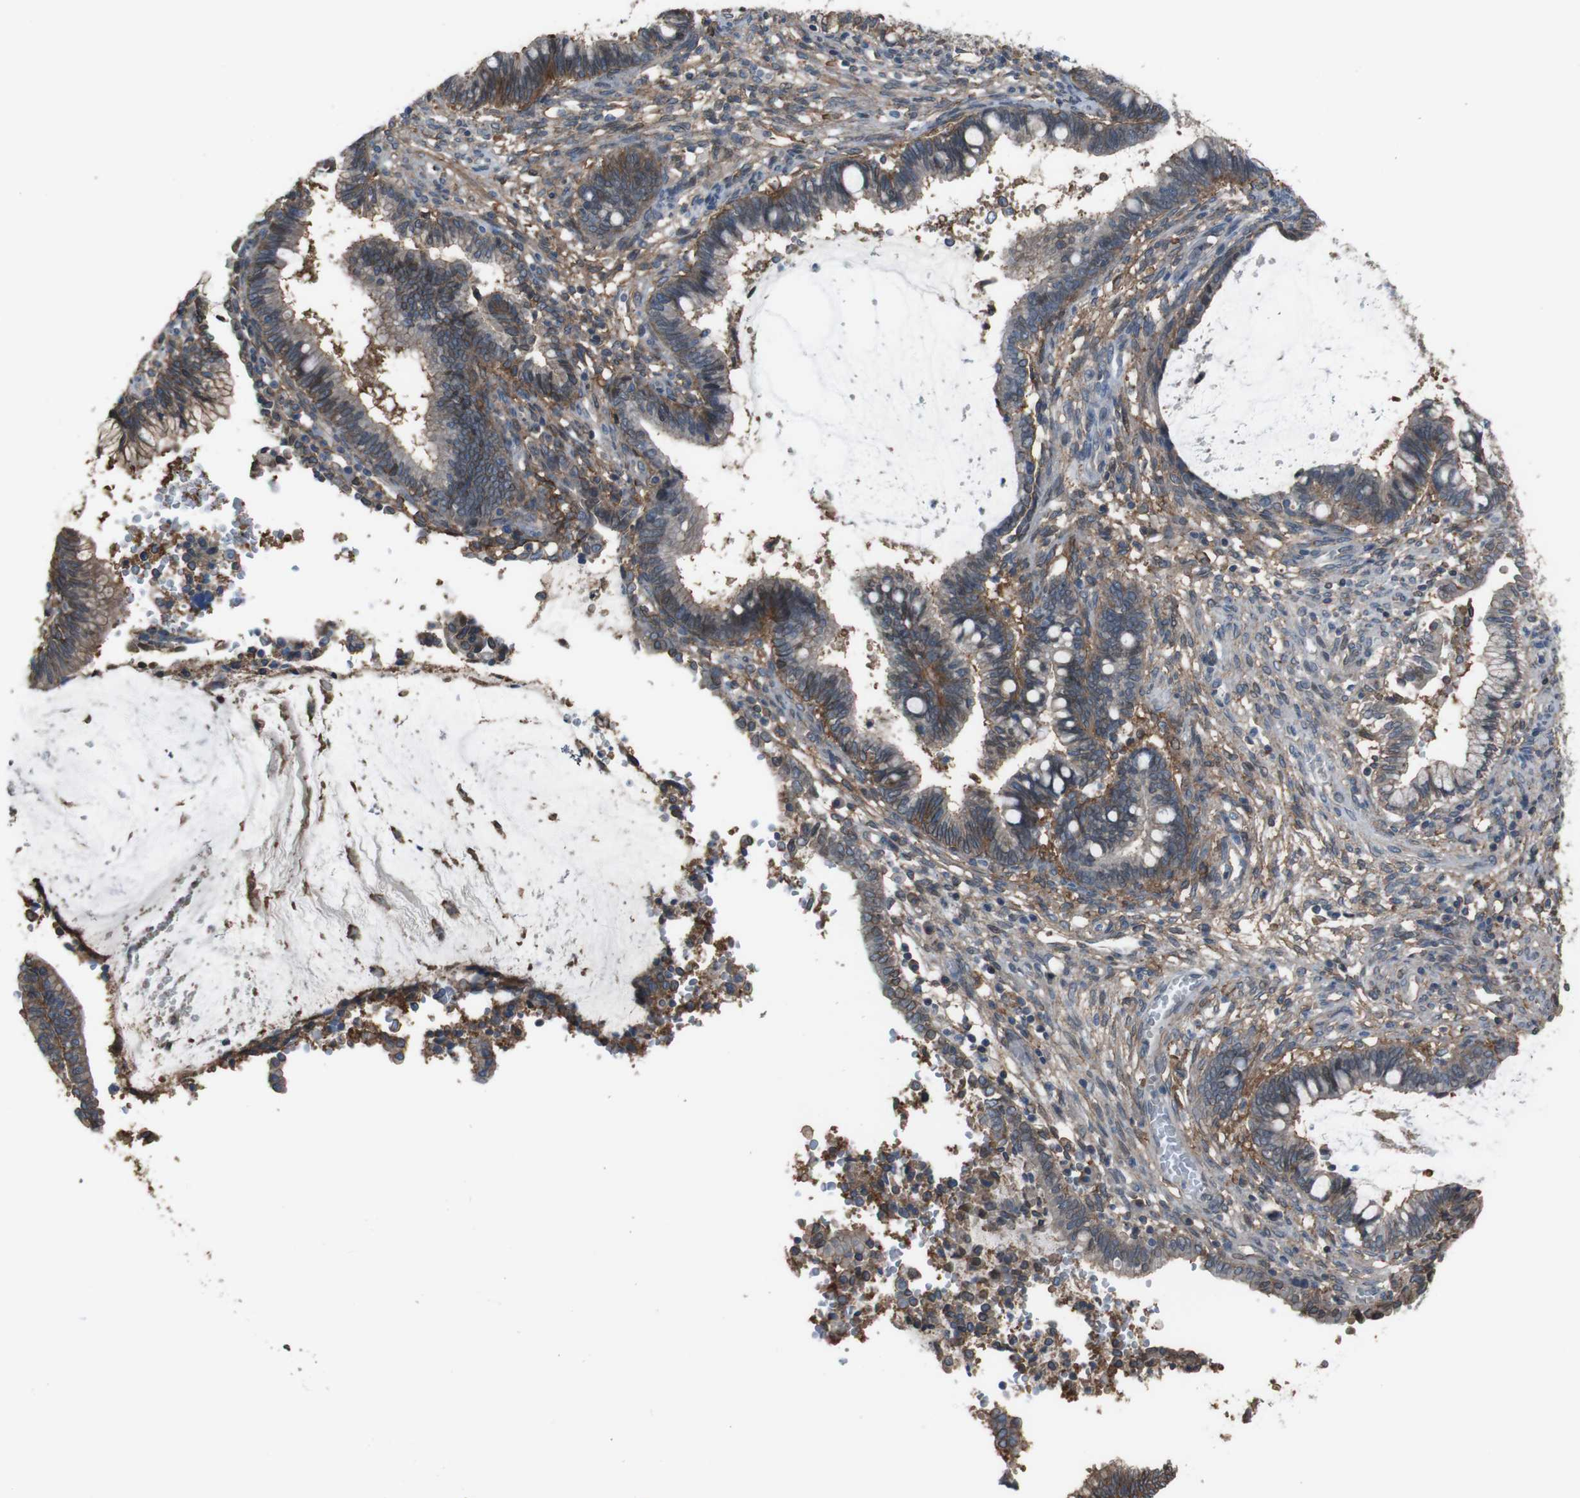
{"staining": {"intensity": "moderate", "quantity": "25%-75%", "location": "cytoplasmic/membranous"}, "tissue": "cervical cancer", "cell_type": "Tumor cells", "image_type": "cancer", "snomed": [{"axis": "morphology", "description": "Adenocarcinoma, NOS"}, {"axis": "topography", "description": "Cervix"}], "caption": "IHC (DAB (3,3'-diaminobenzidine)) staining of cervical cancer displays moderate cytoplasmic/membranous protein staining in about 25%-75% of tumor cells. The staining is performed using DAB (3,3'-diaminobenzidine) brown chromogen to label protein expression. The nuclei are counter-stained blue using hematoxylin.", "gene": "ATP2B1", "patient": {"sex": "female", "age": 44}}